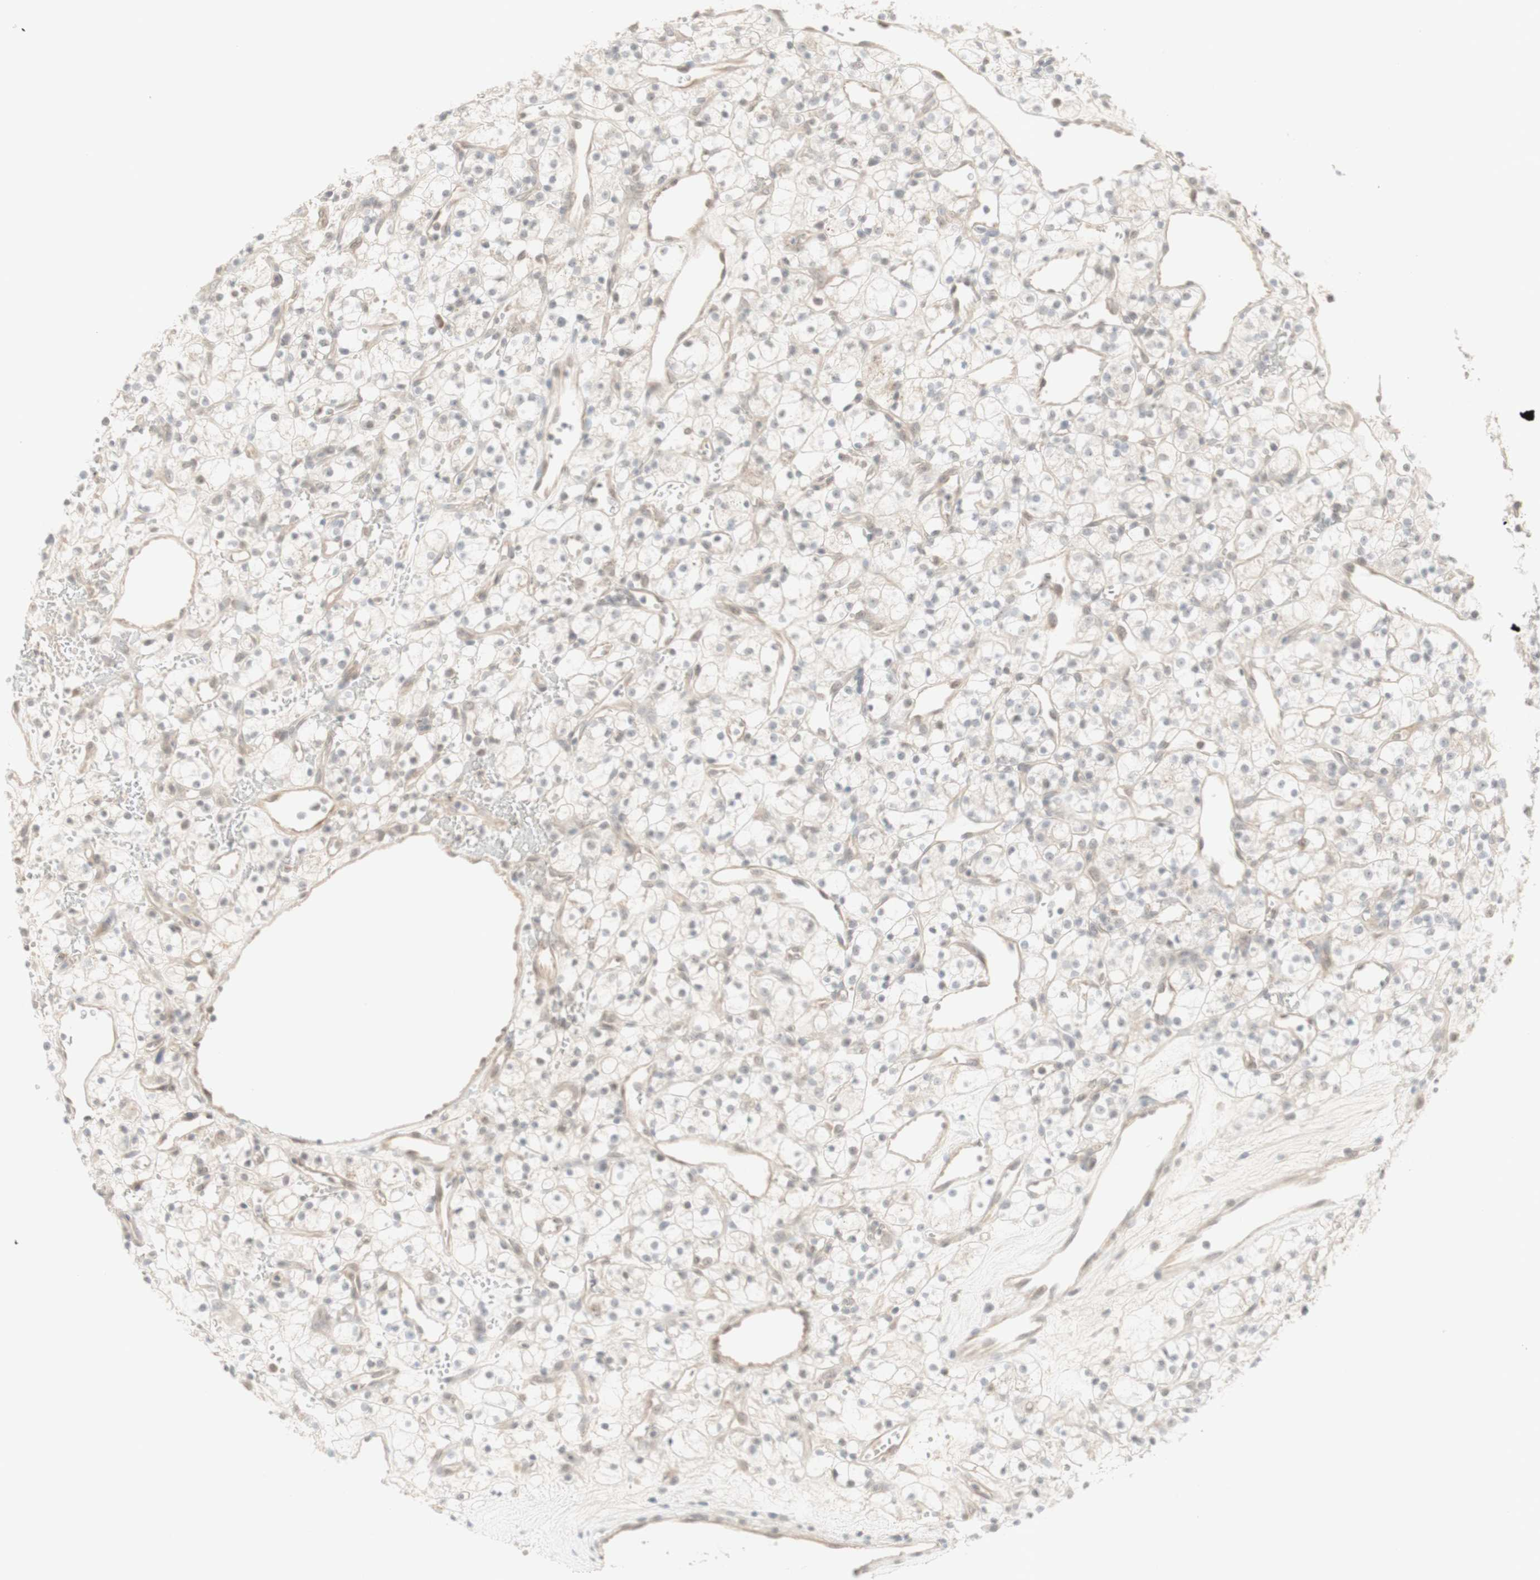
{"staining": {"intensity": "negative", "quantity": "none", "location": "none"}, "tissue": "renal cancer", "cell_type": "Tumor cells", "image_type": "cancer", "snomed": [{"axis": "morphology", "description": "Adenocarcinoma, NOS"}, {"axis": "topography", "description": "Kidney"}], "caption": "An image of human adenocarcinoma (renal) is negative for staining in tumor cells.", "gene": "PLCD4", "patient": {"sex": "female", "age": 60}}